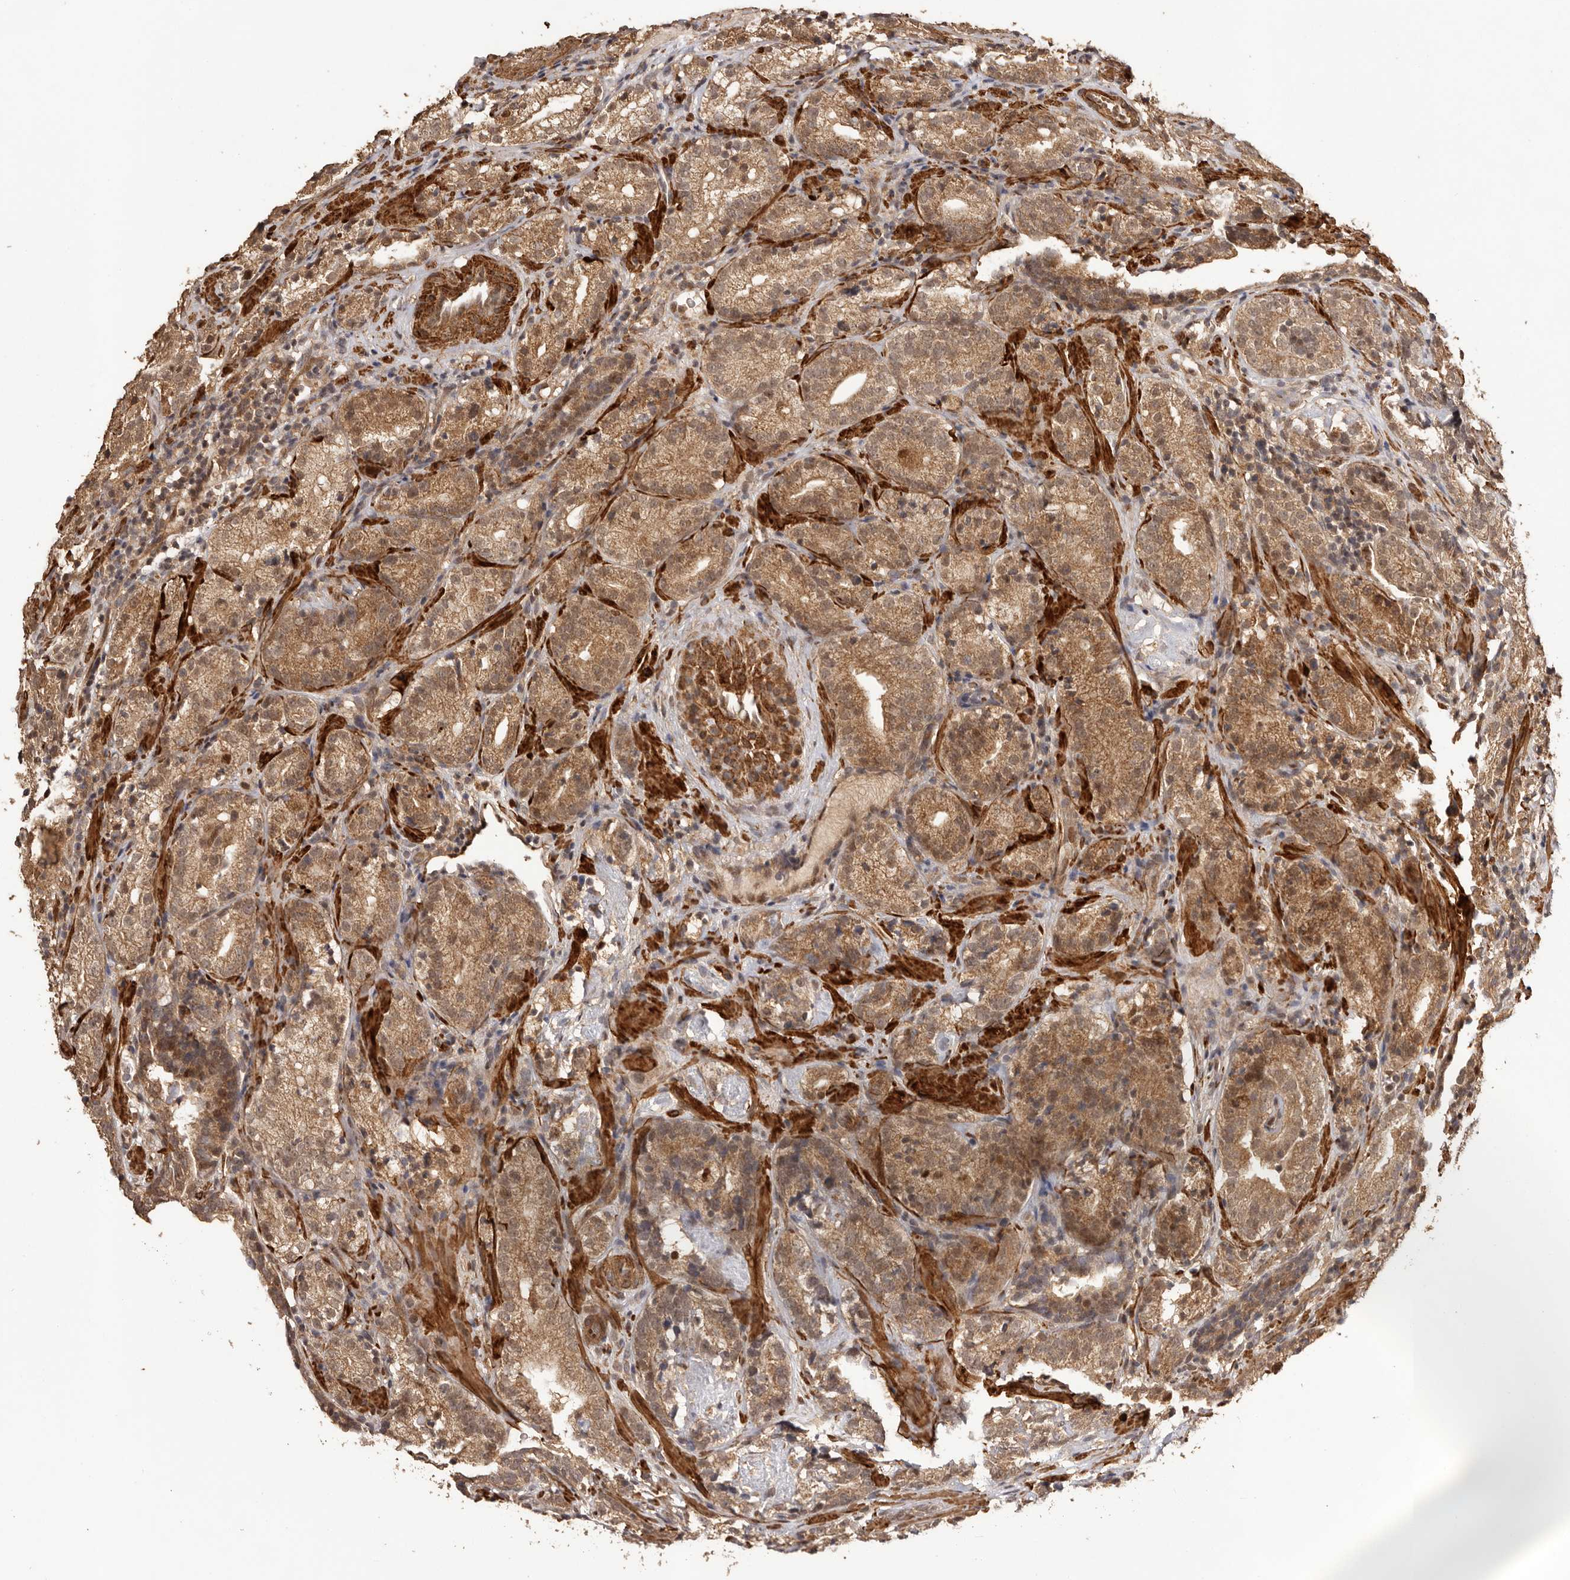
{"staining": {"intensity": "moderate", "quantity": ">75%", "location": "cytoplasmic/membranous,nuclear"}, "tissue": "prostate cancer", "cell_type": "Tumor cells", "image_type": "cancer", "snomed": [{"axis": "morphology", "description": "Adenocarcinoma, High grade"}, {"axis": "topography", "description": "Prostate"}], "caption": "DAB immunohistochemical staining of human prostate cancer (high-grade adenocarcinoma) shows moderate cytoplasmic/membranous and nuclear protein expression in approximately >75% of tumor cells.", "gene": "UBR2", "patient": {"sex": "male", "age": 56}}